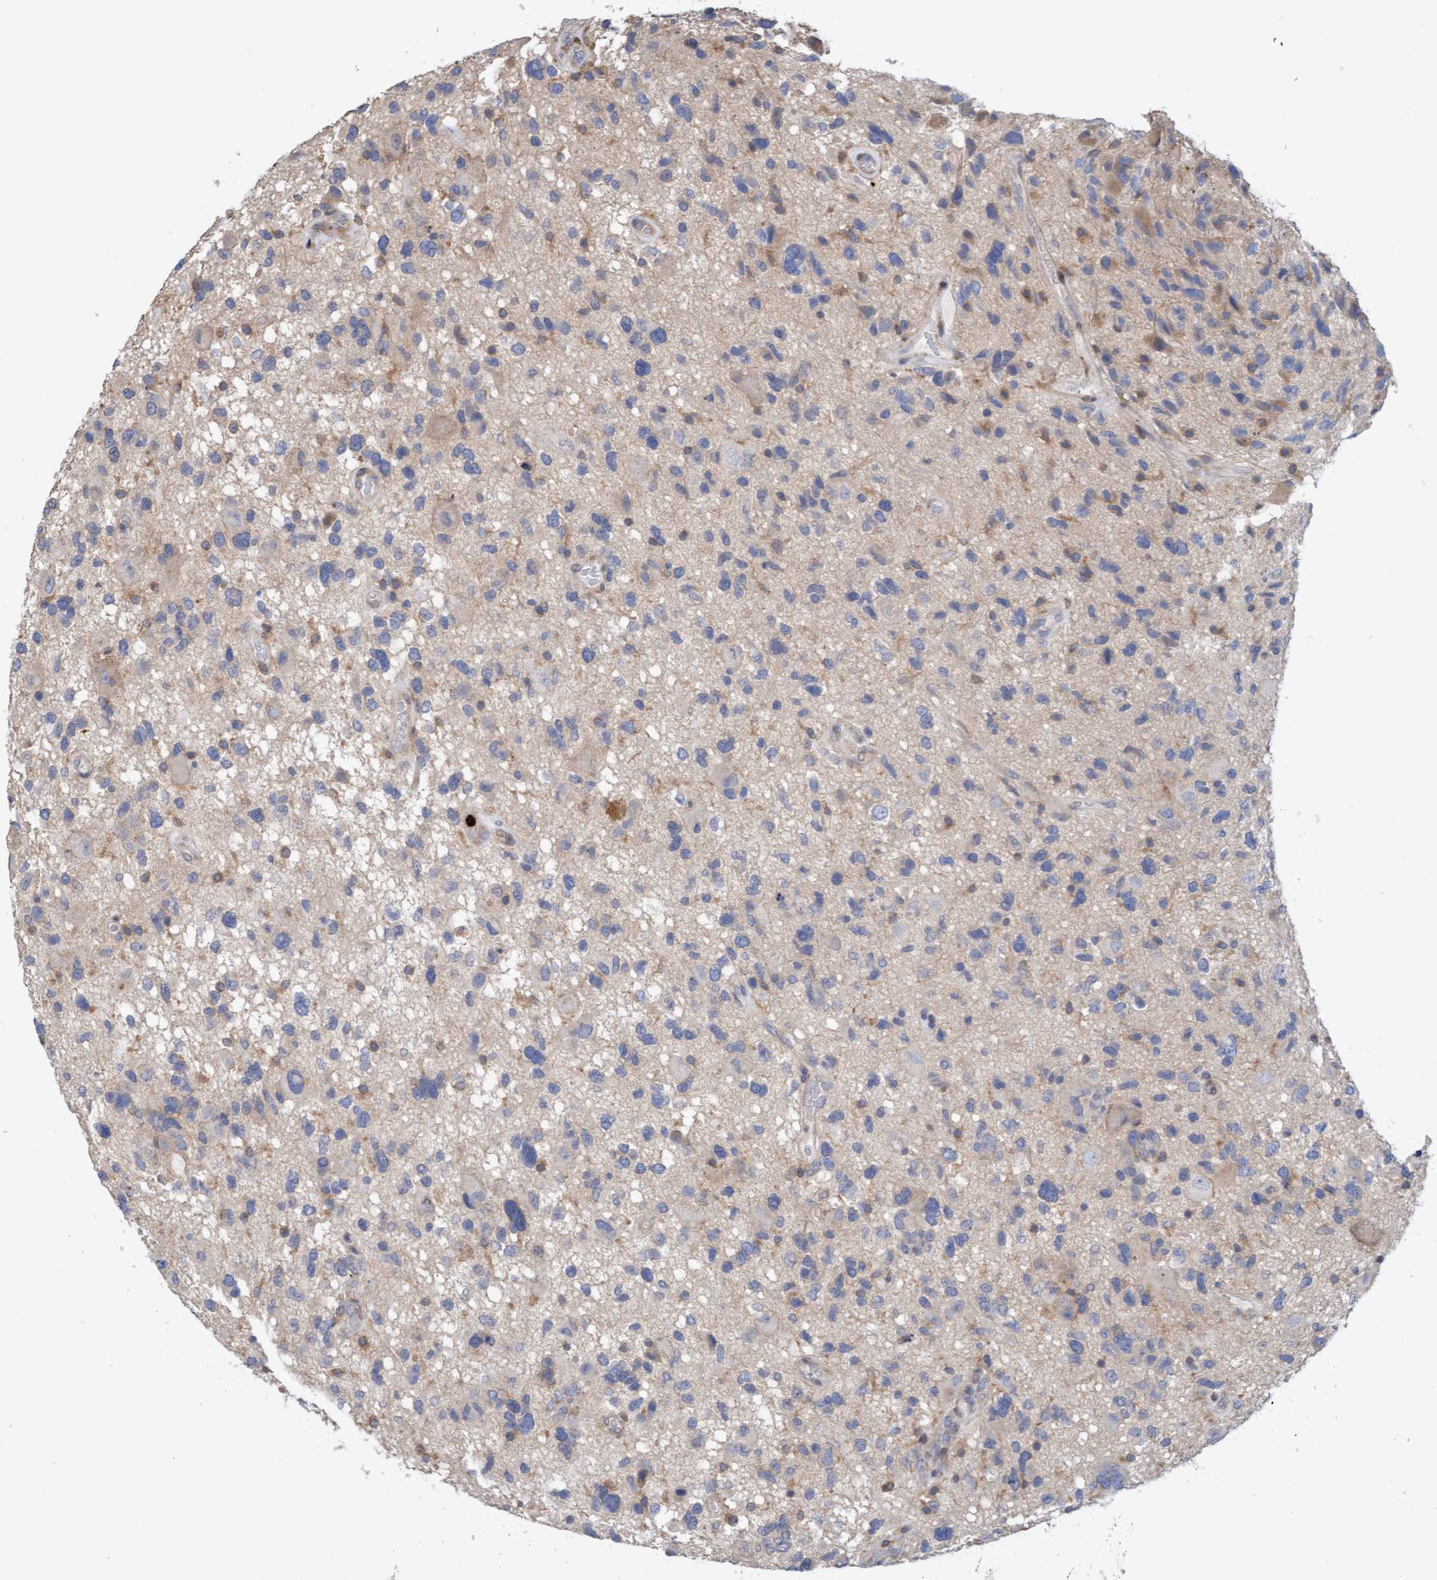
{"staining": {"intensity": "weak", "quantity": "<25%", "location": "cytoplasmic/membranous"}, "tissue": "glioma", "cell_type": "Tumor cells", "image_type": "cancer", "snomed": [{"axis": "morphology", "description": "Glioma, malignant, High grade"}, {"axis": "topography", "description": "Brain"}], "caption": "Tumor cells show no significant protein positivity in high-grade glioma (malignant).", "gene": "MMP8", "patient": {"sex": "male", "age": 33}}